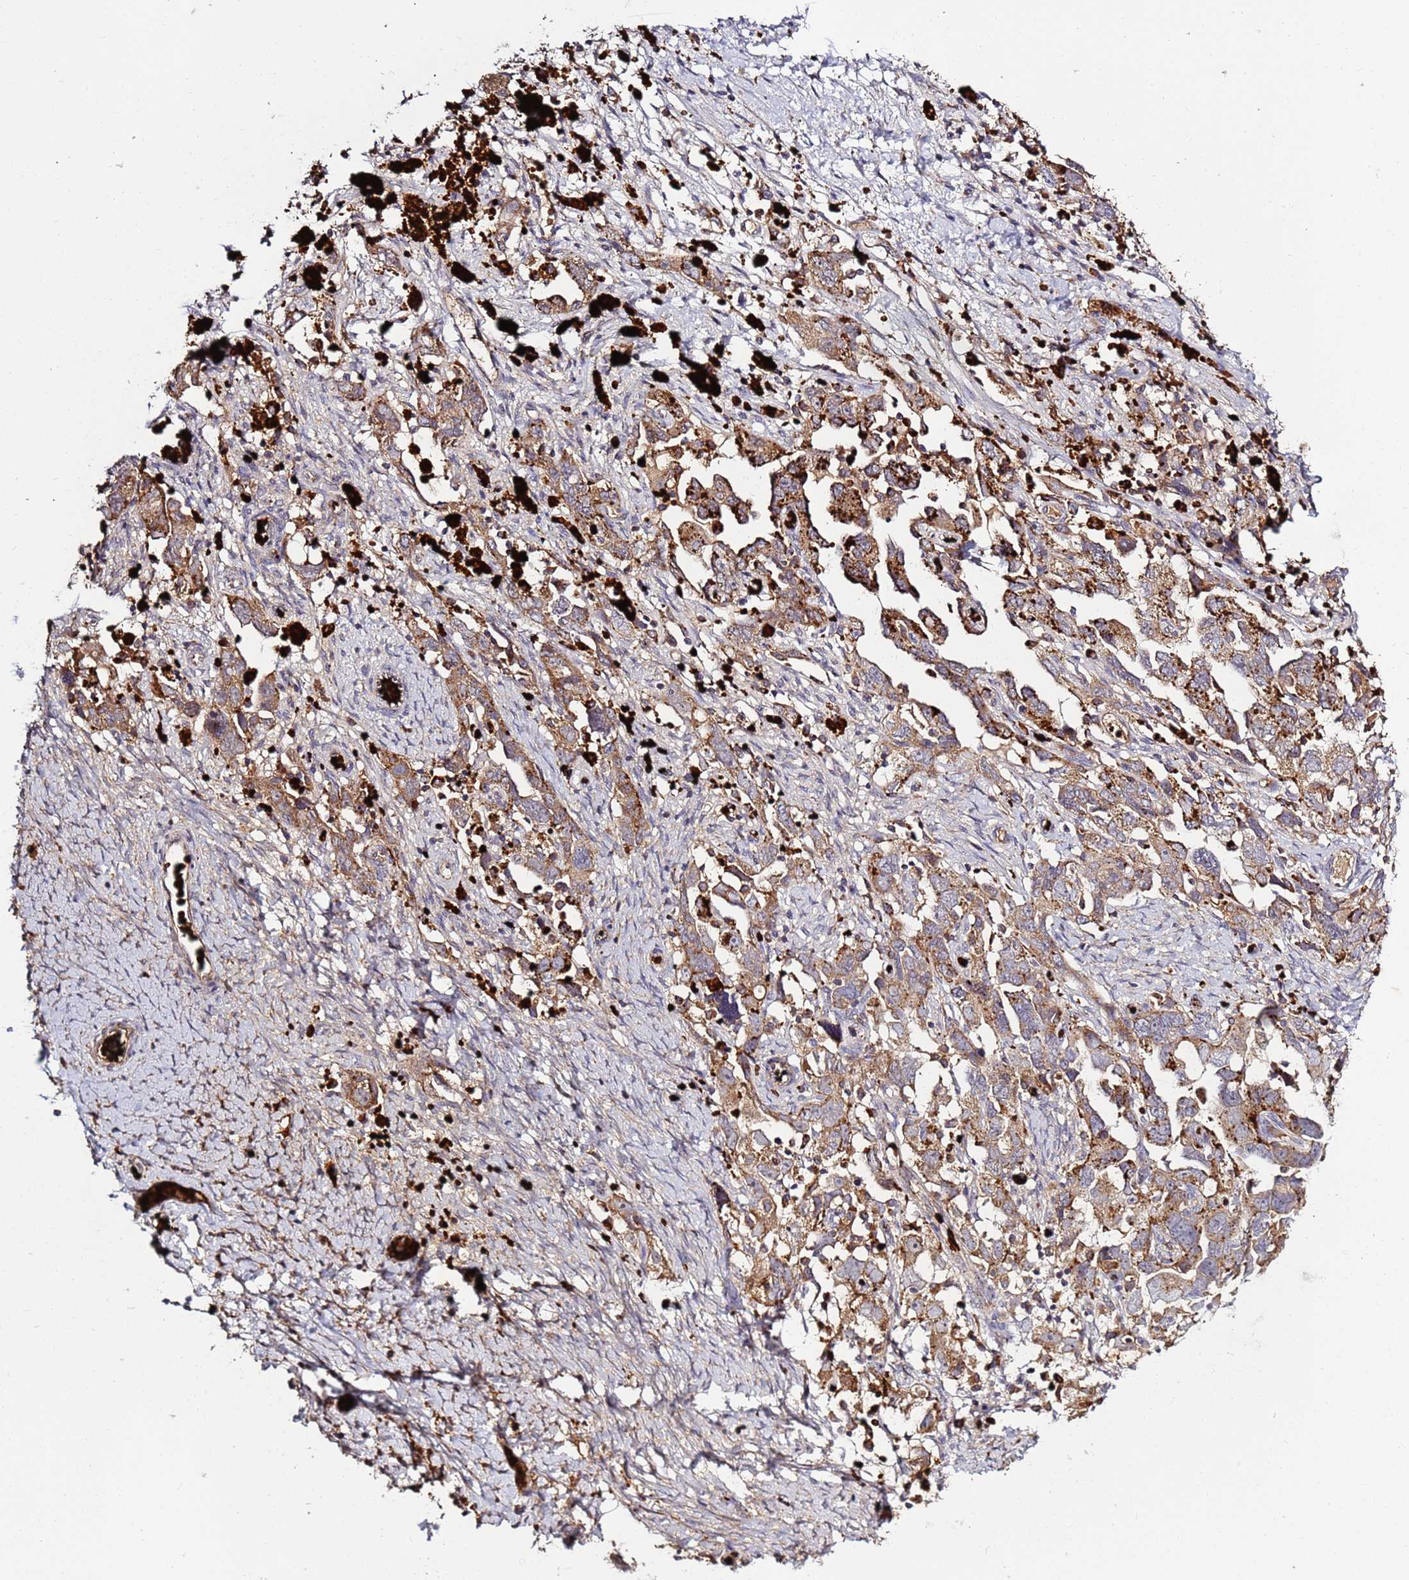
{"staining": {"intensity": "moderate", "quantity": ">75%", "location": "cytoplasmic/membranous"}, "tissue": "ovarian cancer", "cell_type": "Tumor cells", "image_type": "cancer", "snomed": [{"axis": "morphology", "description": "Carcinoma, NOS"}, {"axis": "morphology", "description": "Cystadenocarcinoma, serous, NOS"}, {"axis": "topography", "description": "Ovary"}], "caption": "This histopathology image displays immunohistochemistry staining of human ovarian cancer (carcinoma), with medium moderate cytoplasmic/membranous staining in about >75% of tumor cells.", "gene": "VPS36", "patient": {"sex": "female", "age": 69}}